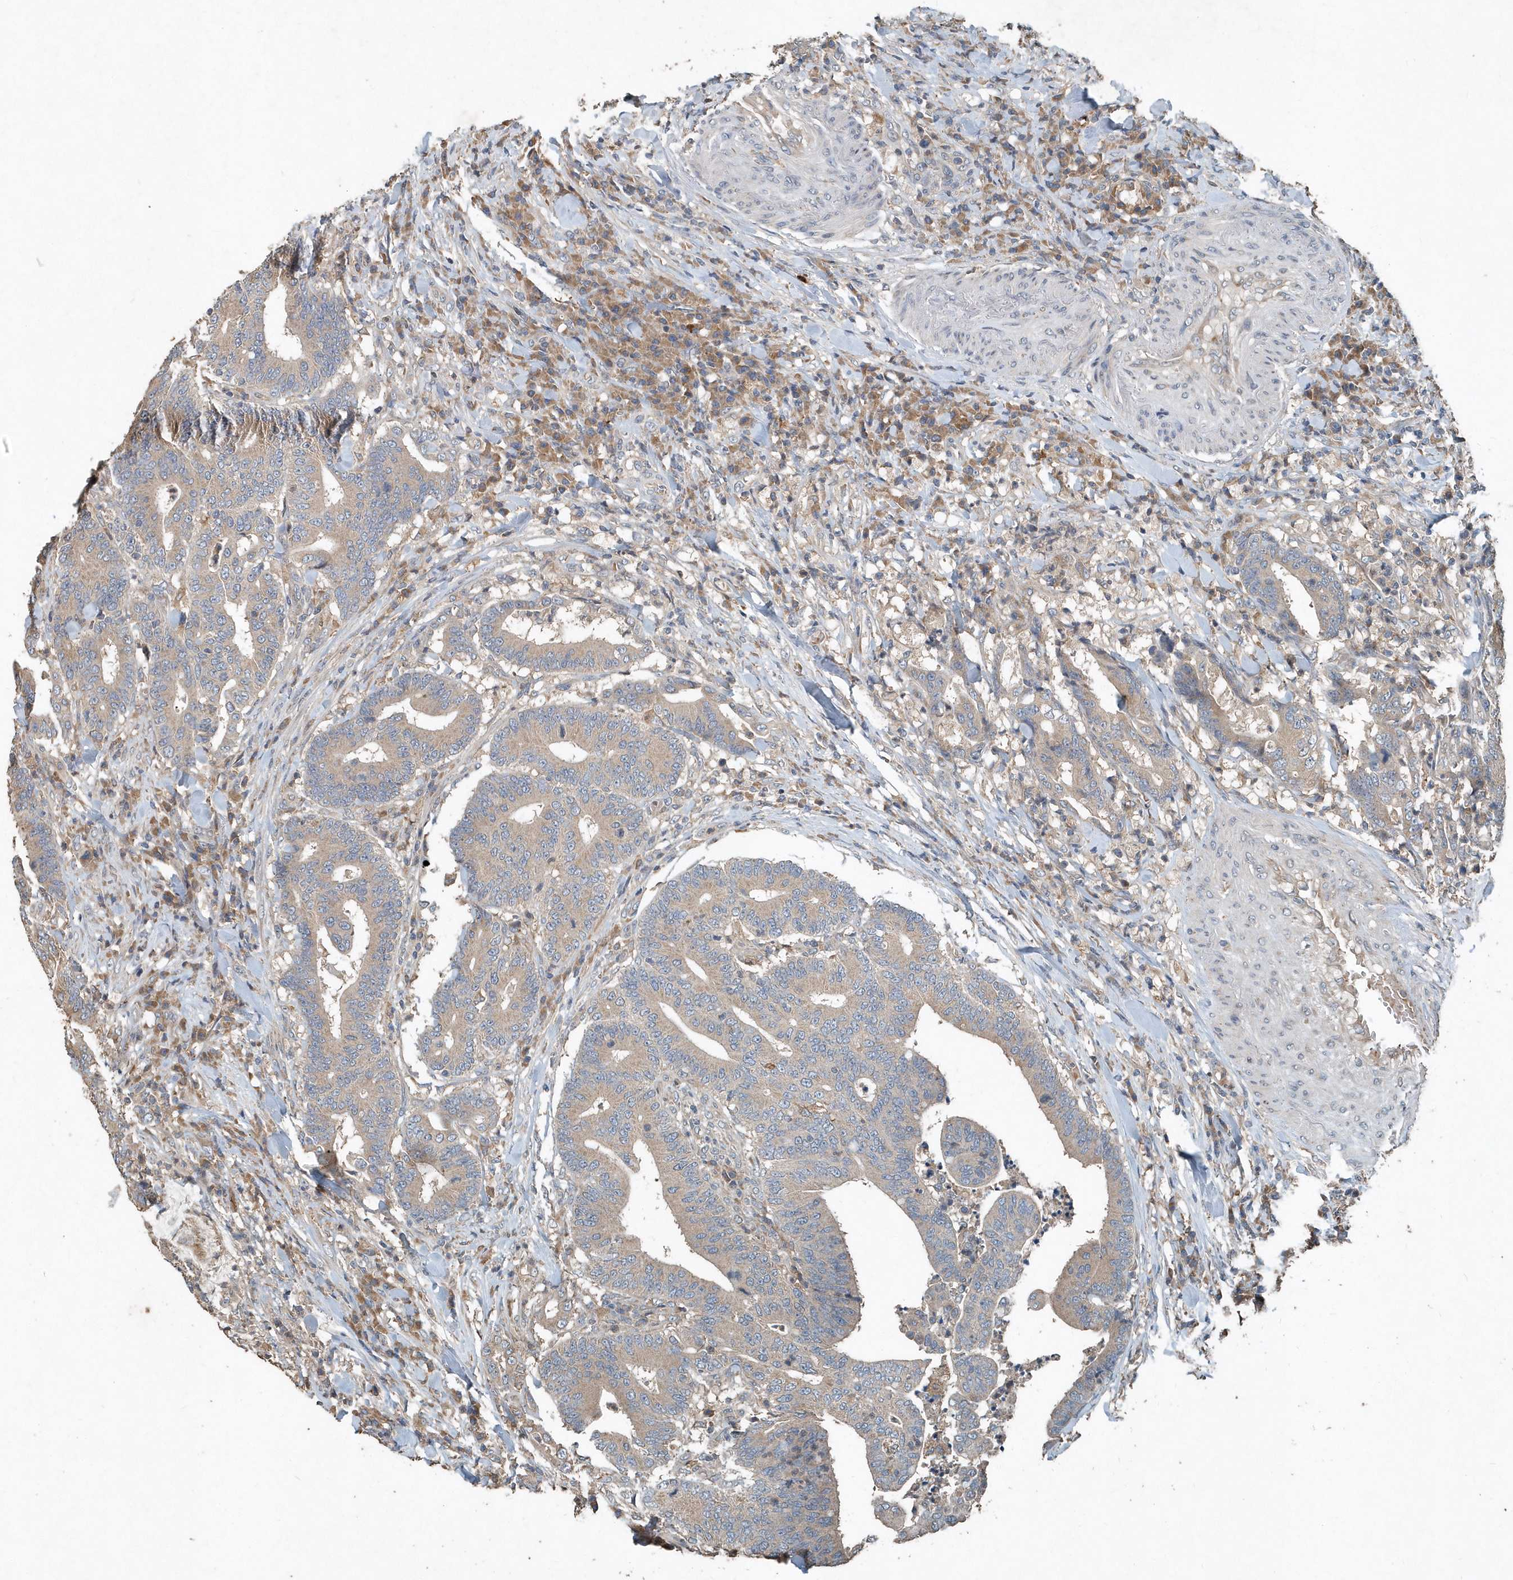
{"staining": {"intensity": "weak", "quantity": "25%-75%", "location": "cytoplasmic/membranous"}, "tissue": "colorectal cancer", "cell_type": "Tumor cells", "image_type": "cancer", "snomed": [{"axis": "morphology", "description": "Adenocarcinoma, NOS"}, {"axis": "topography", "description": "Colon"}], "caption": "Protein expression analysis of human colorectal cancer (adenocarcinoma) reveals weak cytoplasmic/membranous staining in about 25%-75% of tumor cells. Ihc stains the protein in brown and the nuclei are stained blue.", "gene": "SCFD2", "patient": {"sex": "female", "age": 66}}